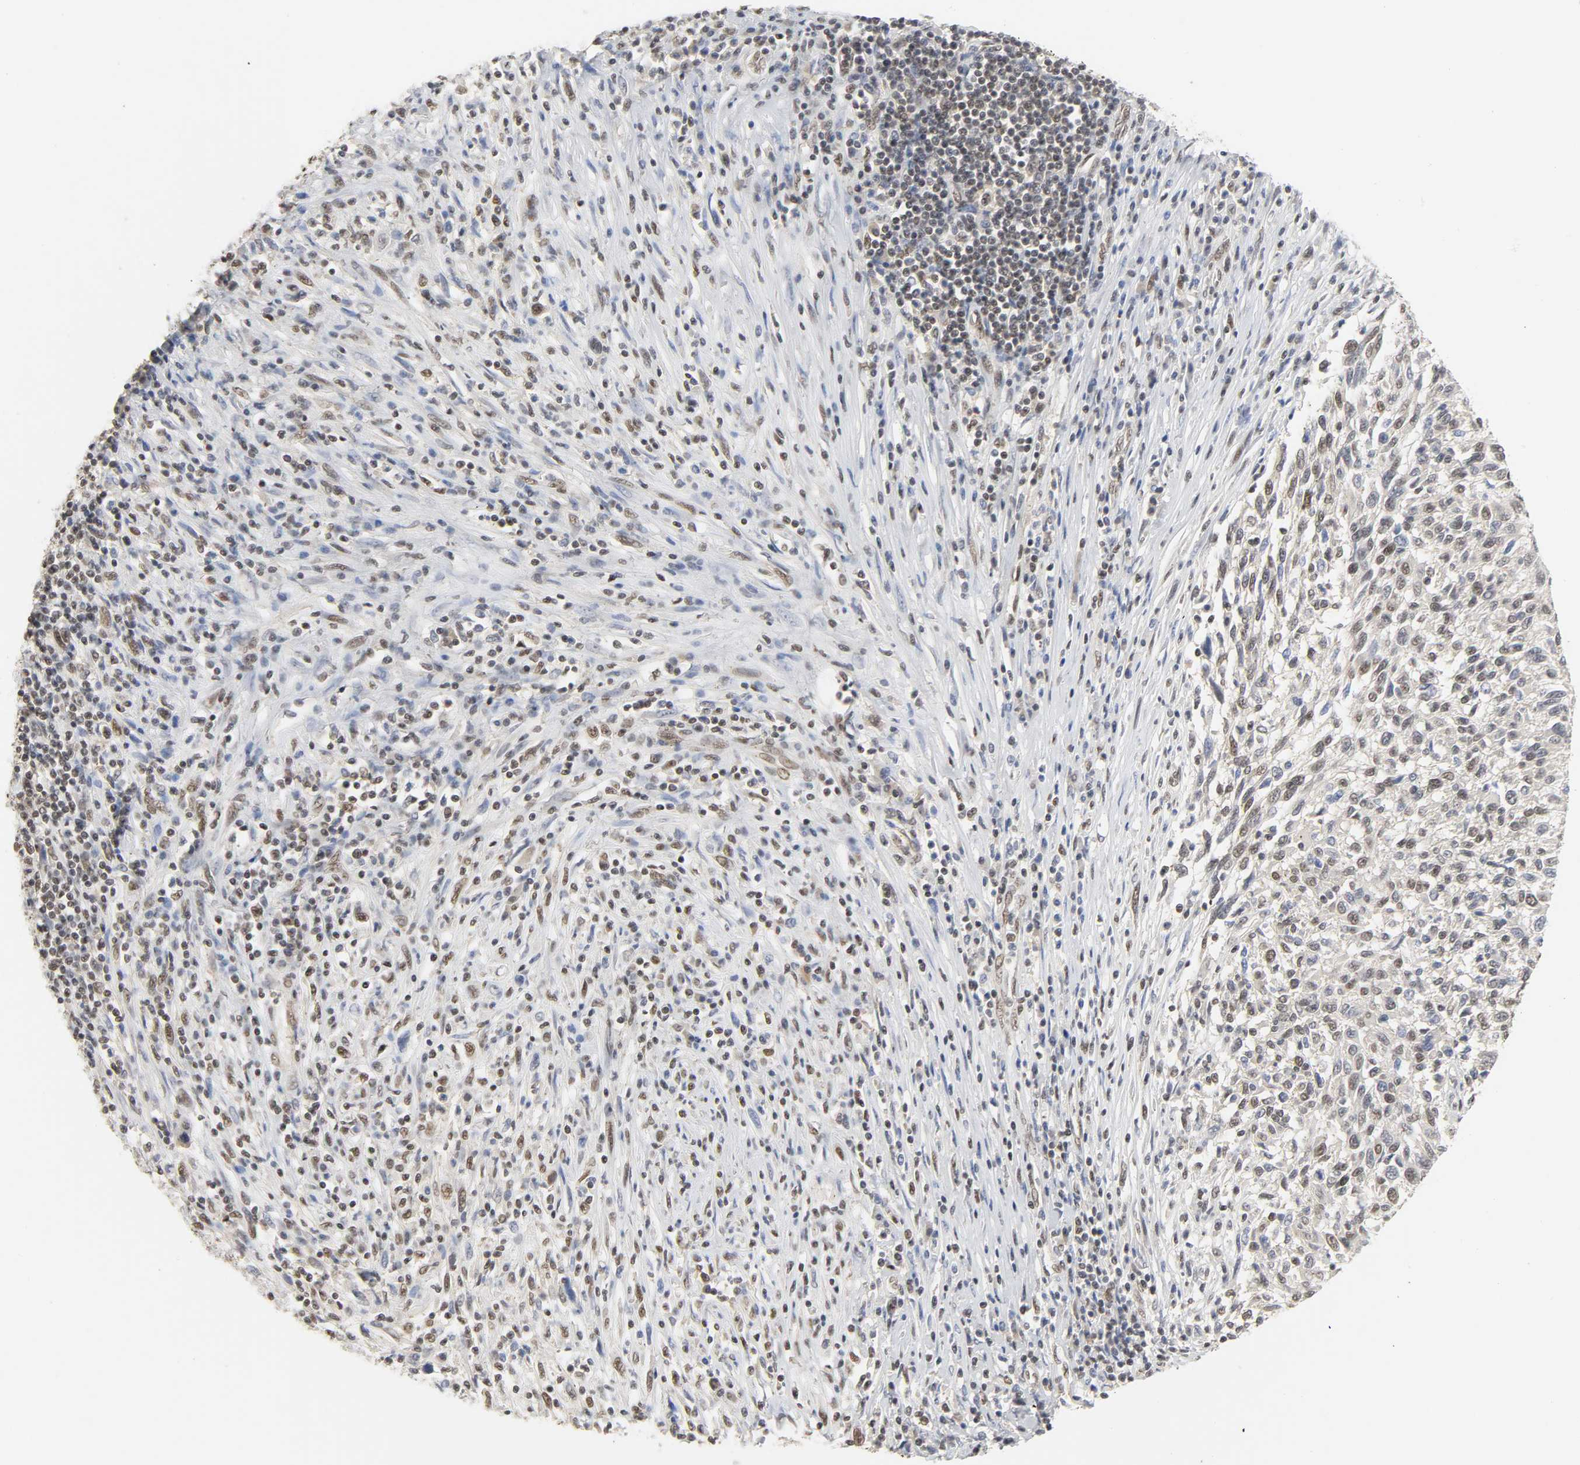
{"staining": {"intensity": "moderate", "quantity": "25%-75%", "location": "nuclear"}, "tissue": "melanoma", "cell_type": "Tumor cells", "image_type": "cancer", "snomed": [{"axis": "morphology", "description": "Malignant melanoma, Metastatic site"}, {"axis": "topography", "description": "Lymph node"}], "caption": "Moderate nuclear positivity for a protein is seen in approximately 25%-75% of tumor cells of malignant melanoma (metastatic site) using IHC.", "gene": "NCOA6", "patient": {"sex": "male", "age": 61}}